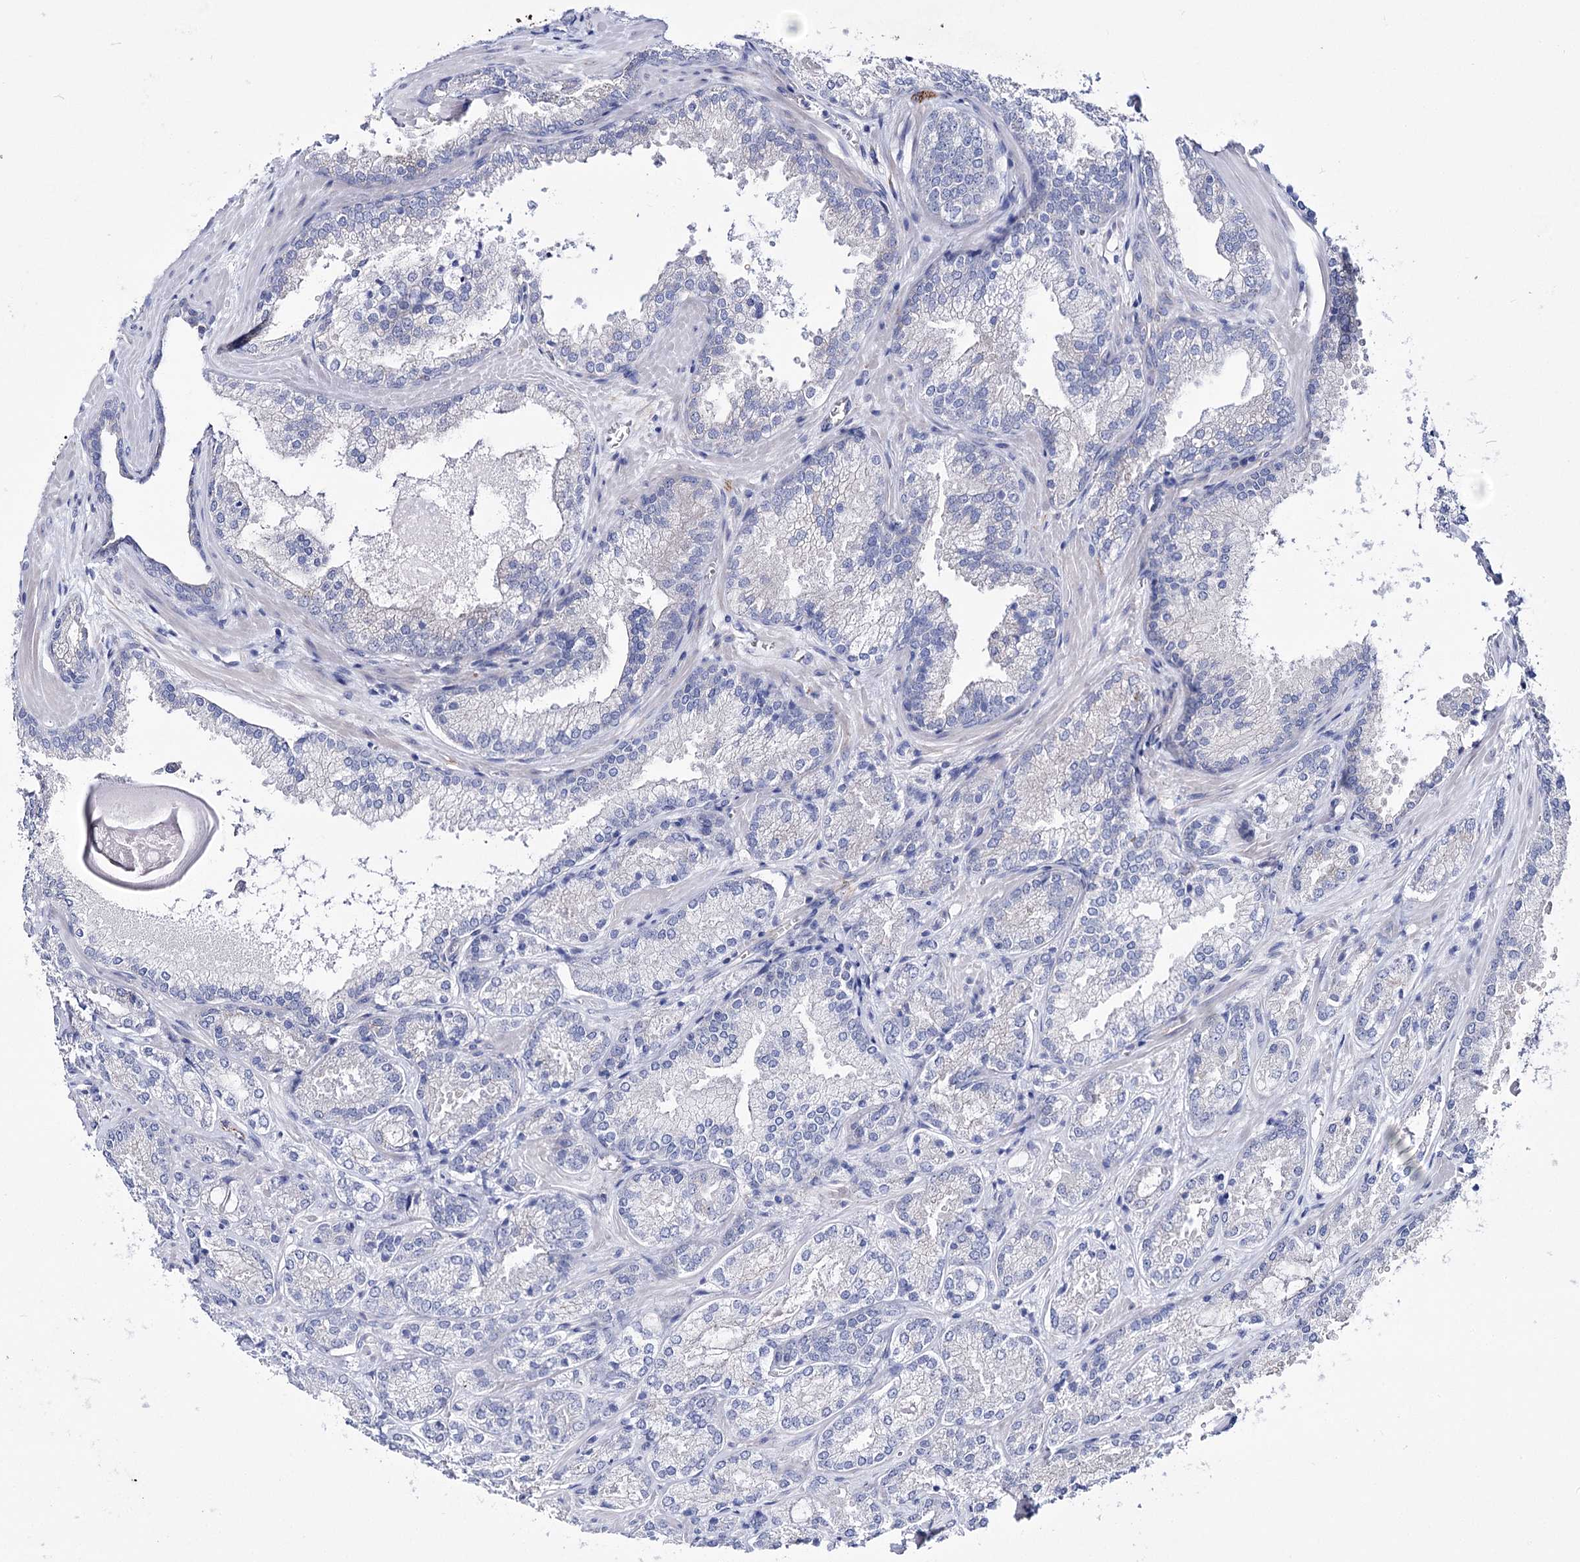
{"staining": {"intensity": "negative", "quantity": "none", "location": "none"}, "tissue": "prostate cancer", "cell_type": "Tumor cells", "image_type": "cancer", "snomed": [{"axis": "morphology", "description": "Adenocarcinoma, Low grade"}, {"axis": "topography", "description": "Prostate"}], "caption": "This is an immunohistochemistry (IHC) histopathology image of prostate cancer. There is no expression in tumor cells.", "gene": "LRRC34", "patient": {"sex": "male", "age": 74}}